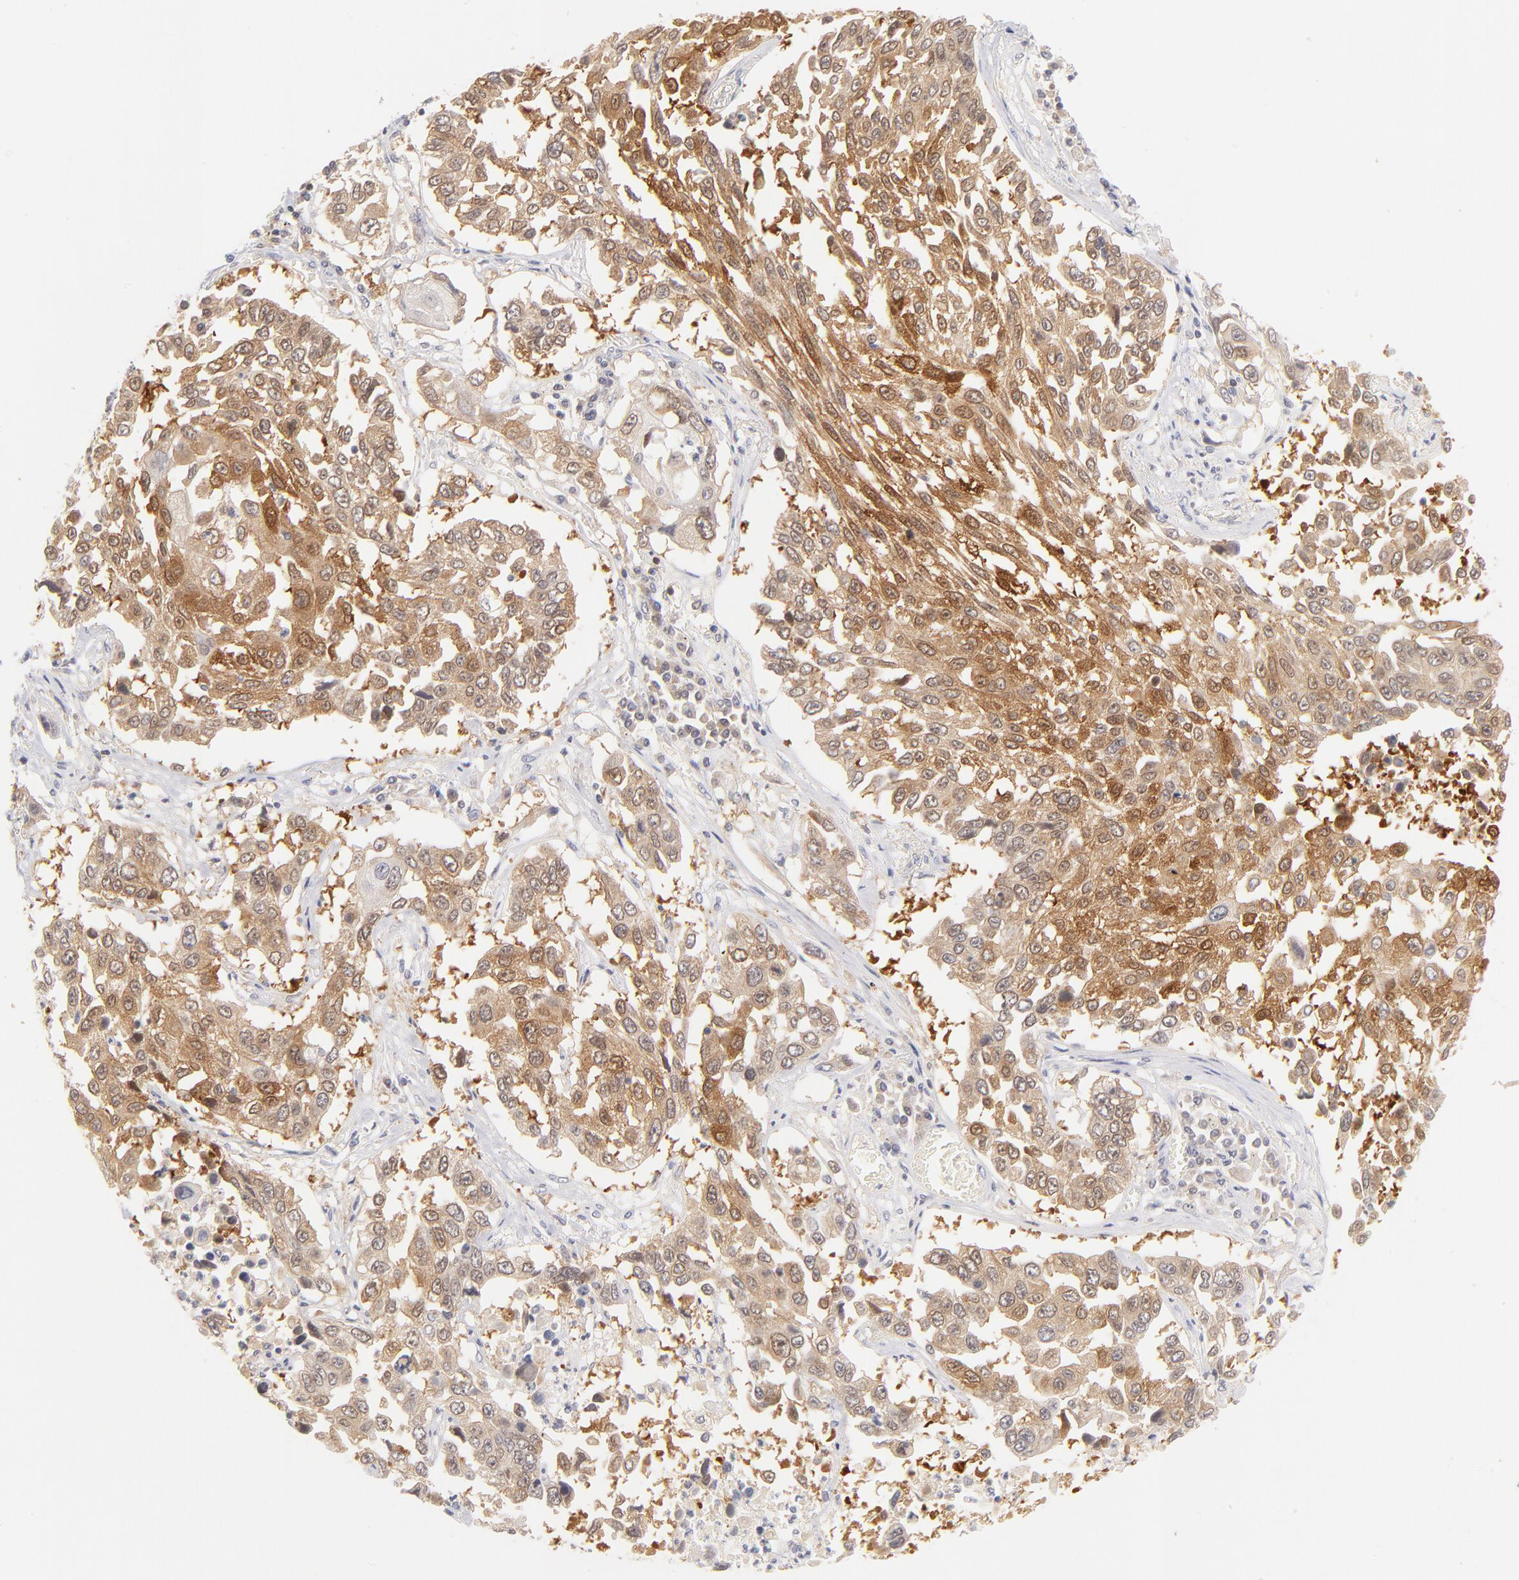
{"staining": {"intensity": "moderate", "quantity": ">75%", "location": "cytoplasmic/membranous,nuclear"}, "tissue": "lung cancer", "cell_type": "Tumor cells", "image_type": "cancer", "snomed": [{"axis": "morphology", "description": "Squamous cell carcinoma, NOS"}, {"axis": "topography", "description": "Lung"}], "caption": "High-magnification brightfield microscopy of lung cancer stained with DAB (3,3'-diaminobenzidine) (brown) and counterstained with hematoxylin (blue). tumor cells exhibit moderate cytoplasmic/membranous and nuclear expression is appreciated in approximately>75% of cells.", "gene": "CASP6", "patient": {"sex": "male", "age": 71}}